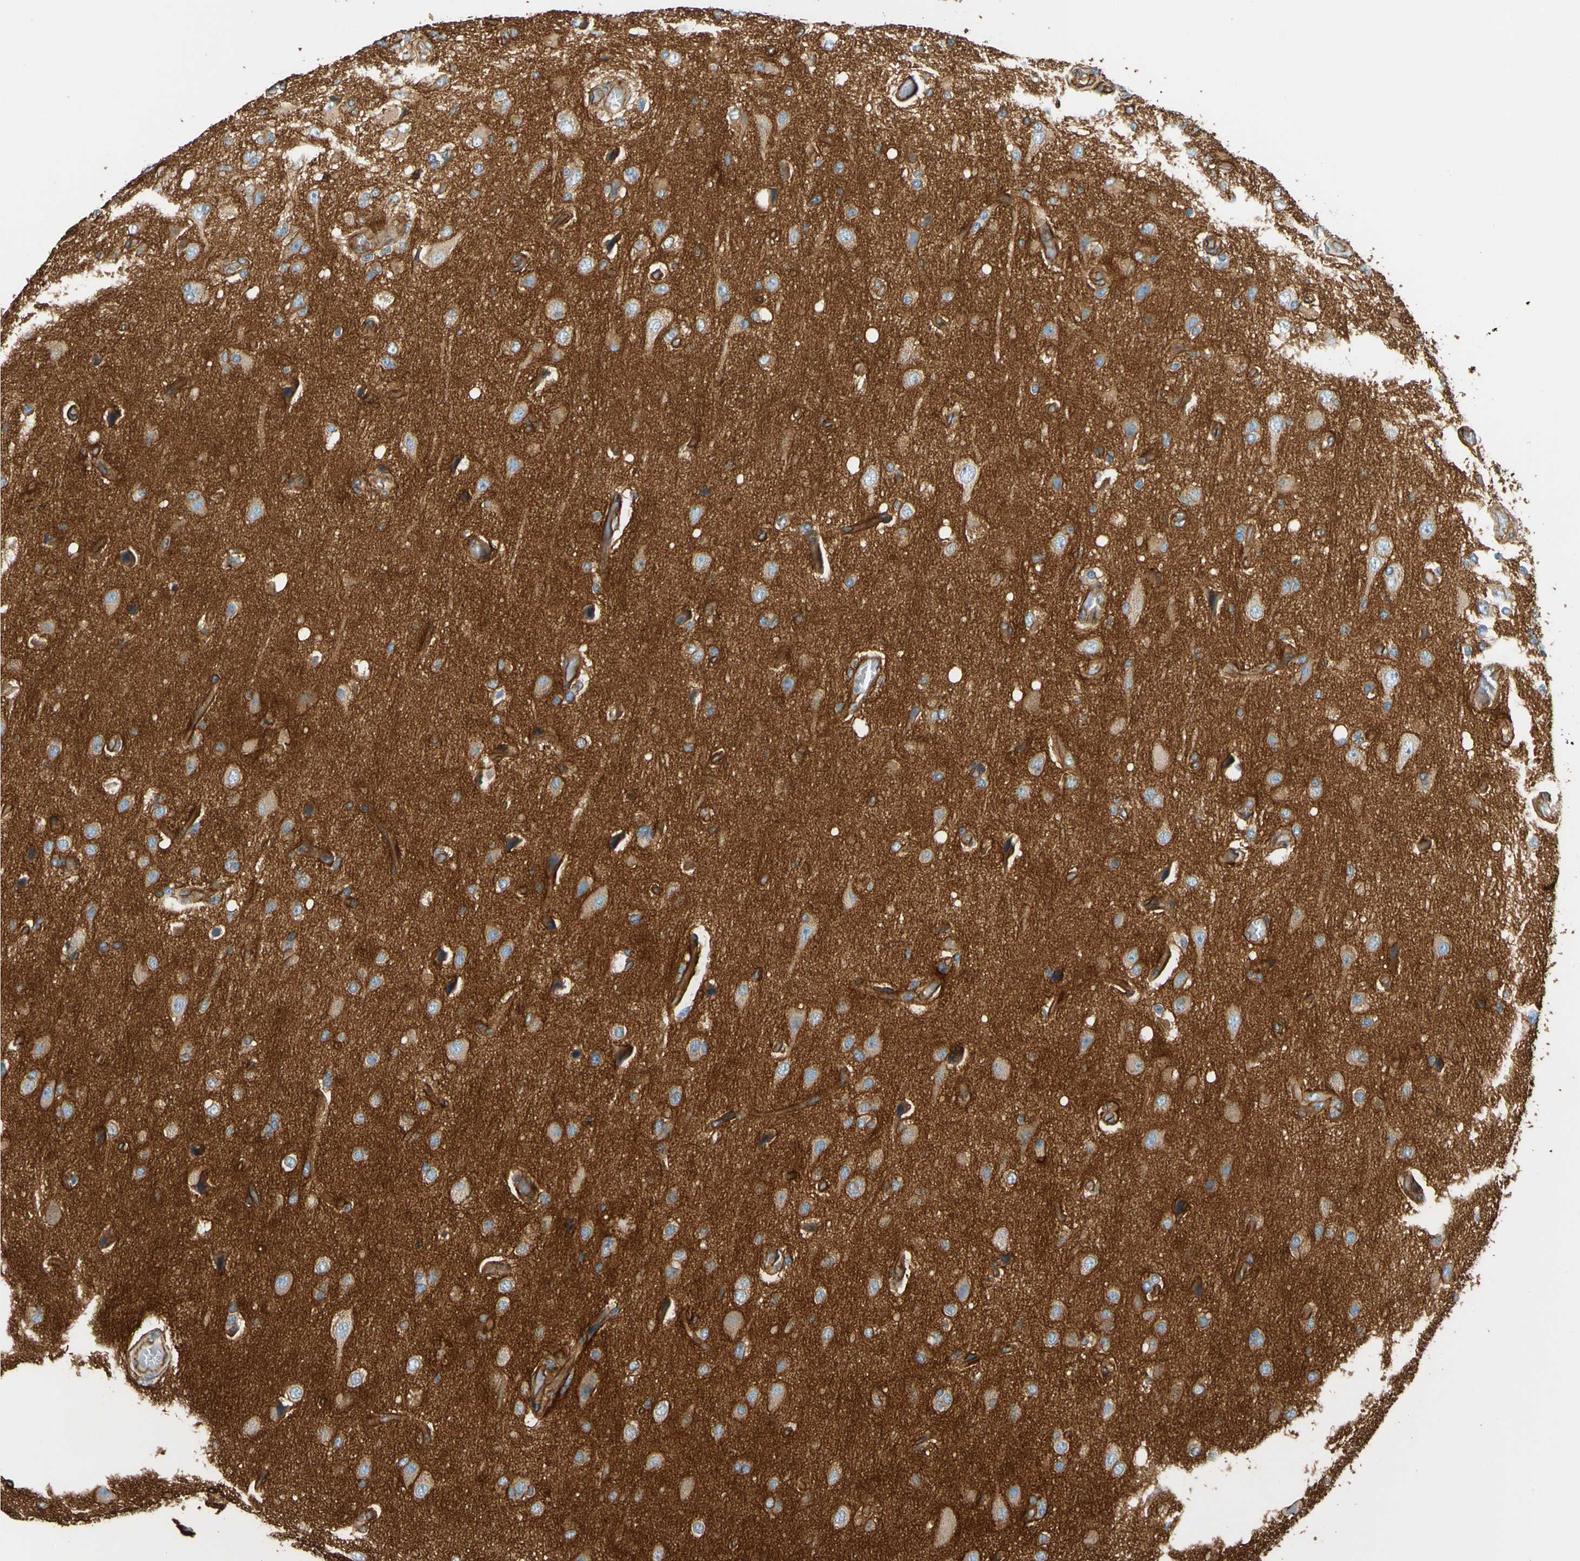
{"staining": {"intensity": "moderate", "quantity": ">75%", "location": "cytoplasmic/membranous"}, "tissue": "glioma", "cell_type": "Tumor cells", "image_type": "cancer", "snomed": [{"axis": "morphology", "description": "Normal tissue, NOS"}, {"axis": "morphology", "description": "Glioma, malignant, High grade"}, {"axis": "topography", "description": "Cerebral cortex"}], "caption": "Moderate cytoplasmic/membranous staining is identified in about >75% of tumor cells in glioma. (DAB = brown stain, brightfield microscopy at high magnification).", "gene": "SPTAN1", "patient": {"sex": "male", "age": 77}}